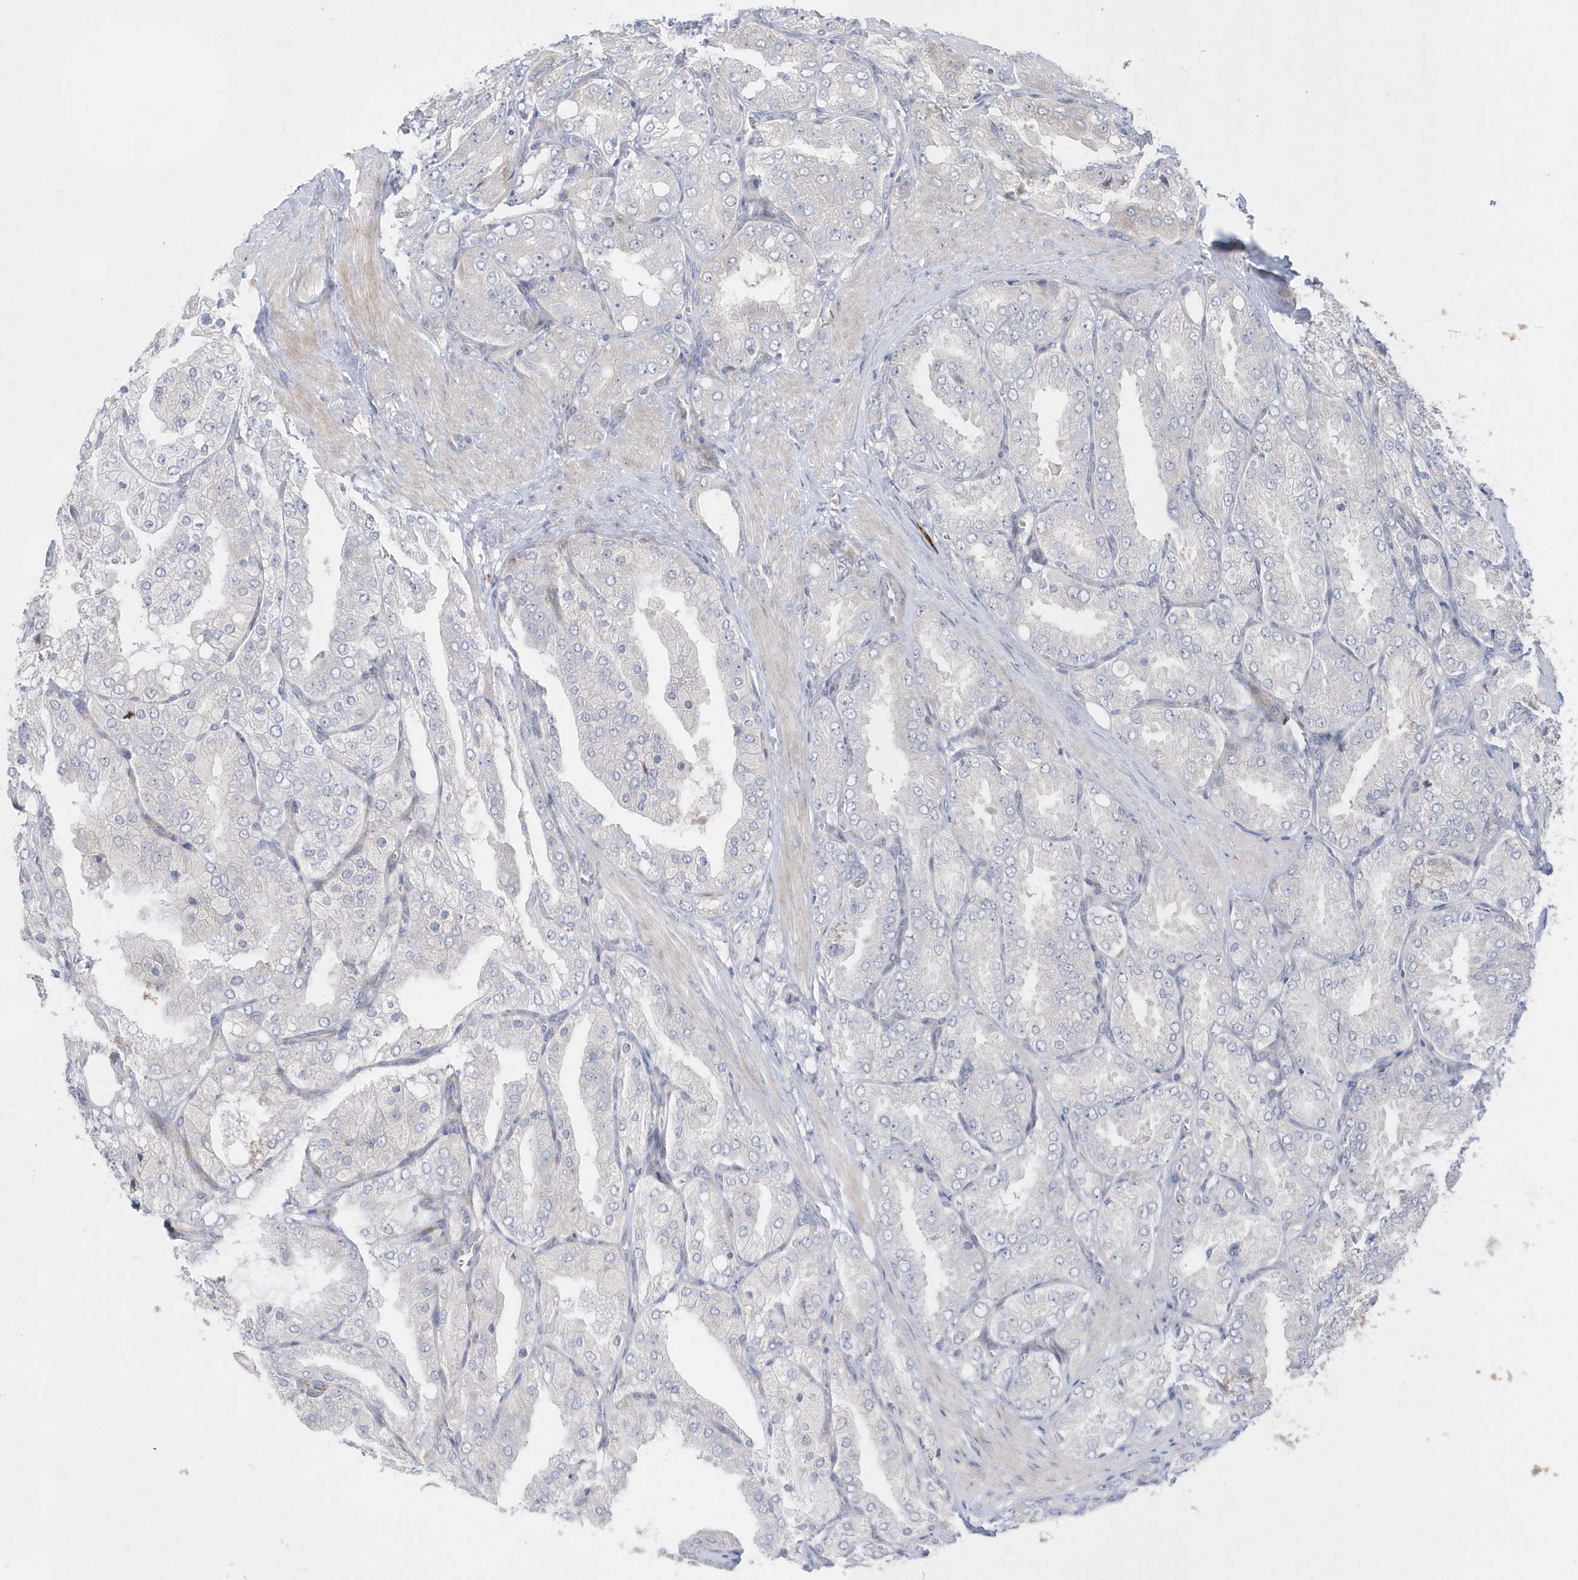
{"staining": {"intensity": "negative", "quantity": "none", "location": "none"}, "tissue": "prostate cancer", "cell_type": "Tumor cells", "image_type": "cancer", "snomed": [{"axis": "morphology", "description": "Adenocarcinoma, High grade"}, {"axis": "topography", "description": "Prostate"}], "caption": "There is no significant staining in tumor cells of prostate cancer.", "gene": "TMEM132B", "patient": {"sex": "male", "age": 50}}